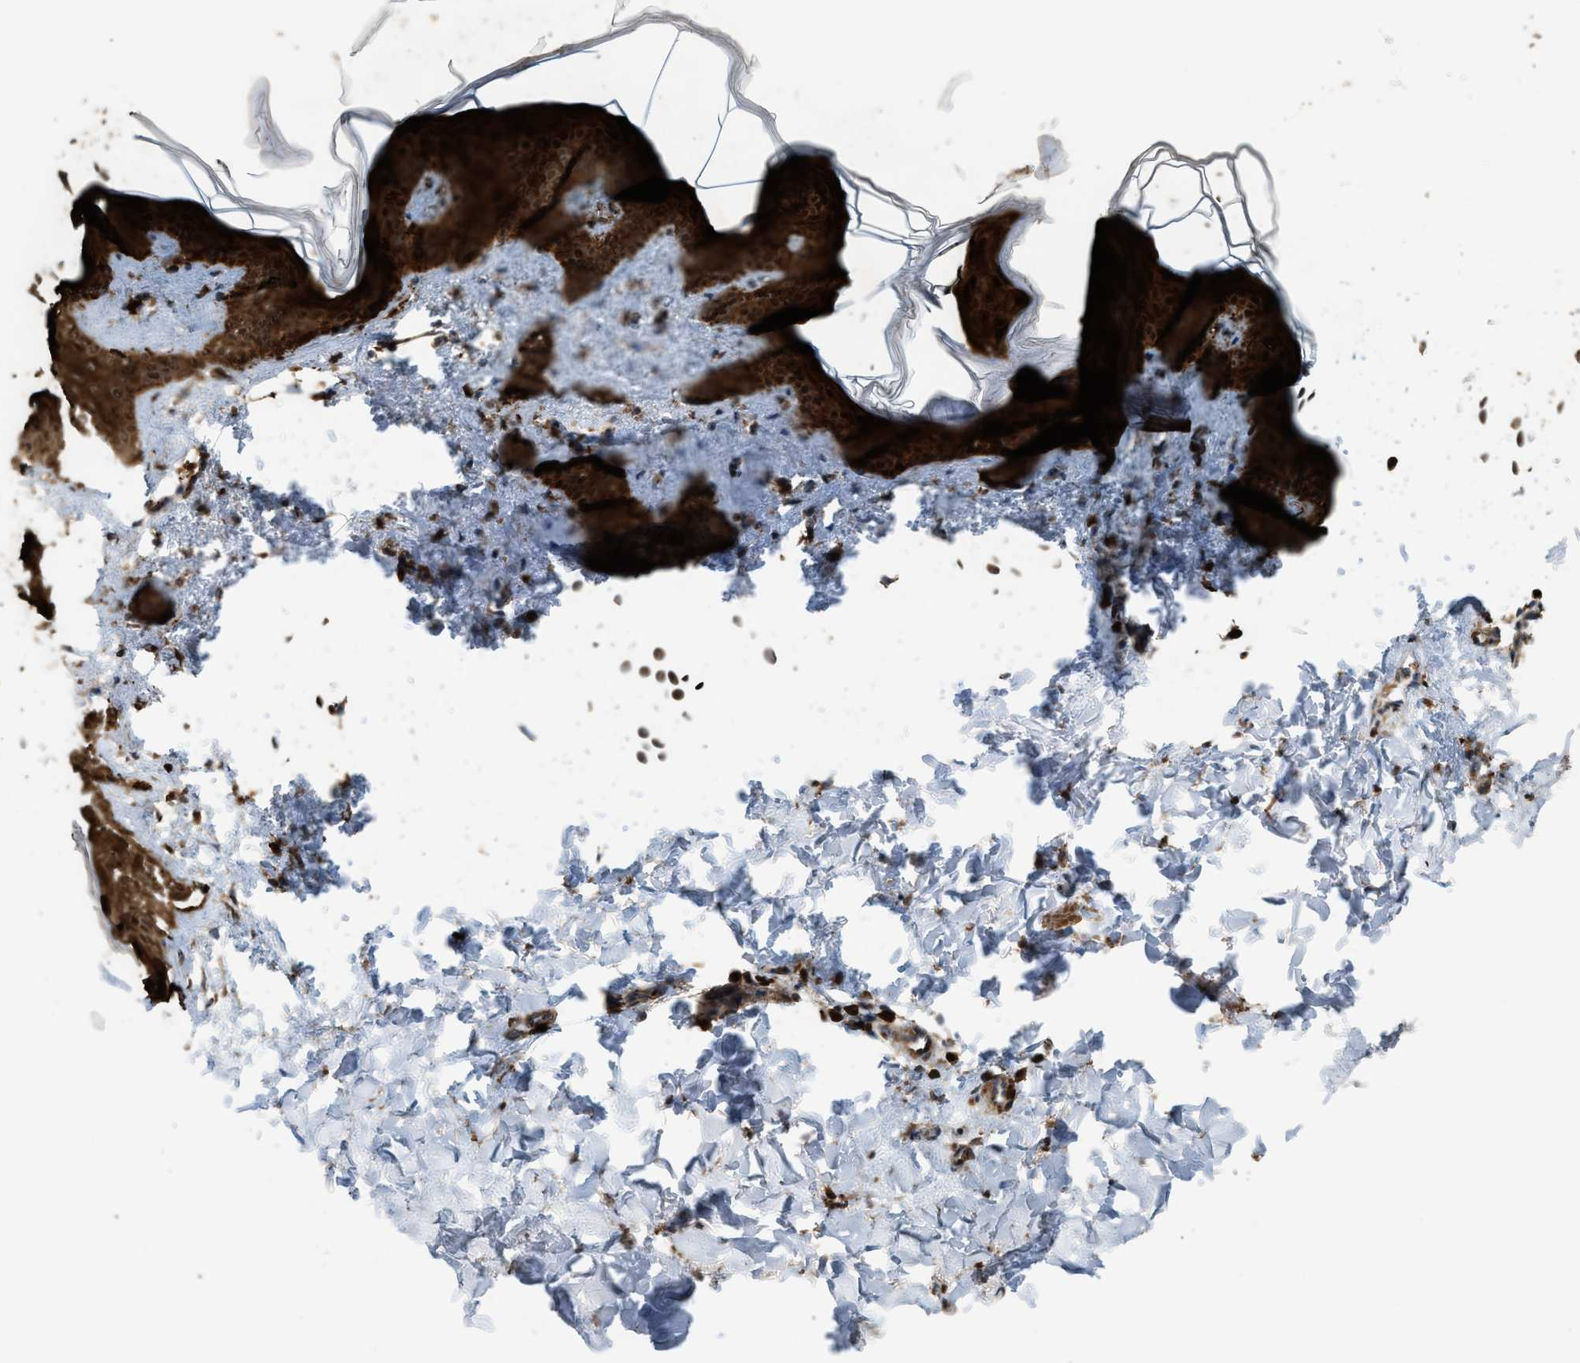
{"staining": {"intensity": "moderate", "quantity": ">75%", "location": "cytoplasmic/membranous"}, "tissue": "skin", "cell_type": "Fibroblasts", "image_type": "normal", "snomed": [{"axis": "morphology", "description": "Normal tissue, NOS"}, {"axis": "topography", "description": "Skin"}], "caption": "Immunohistochemistry (IHC) (DAB) staining of normal skin demonstrates moderate cytoplasmic/membranous protein expression in approximately >75% of fibroblasts.", "gene": "SERPINB5", "patient": {"sex": "female", "age": 17}}